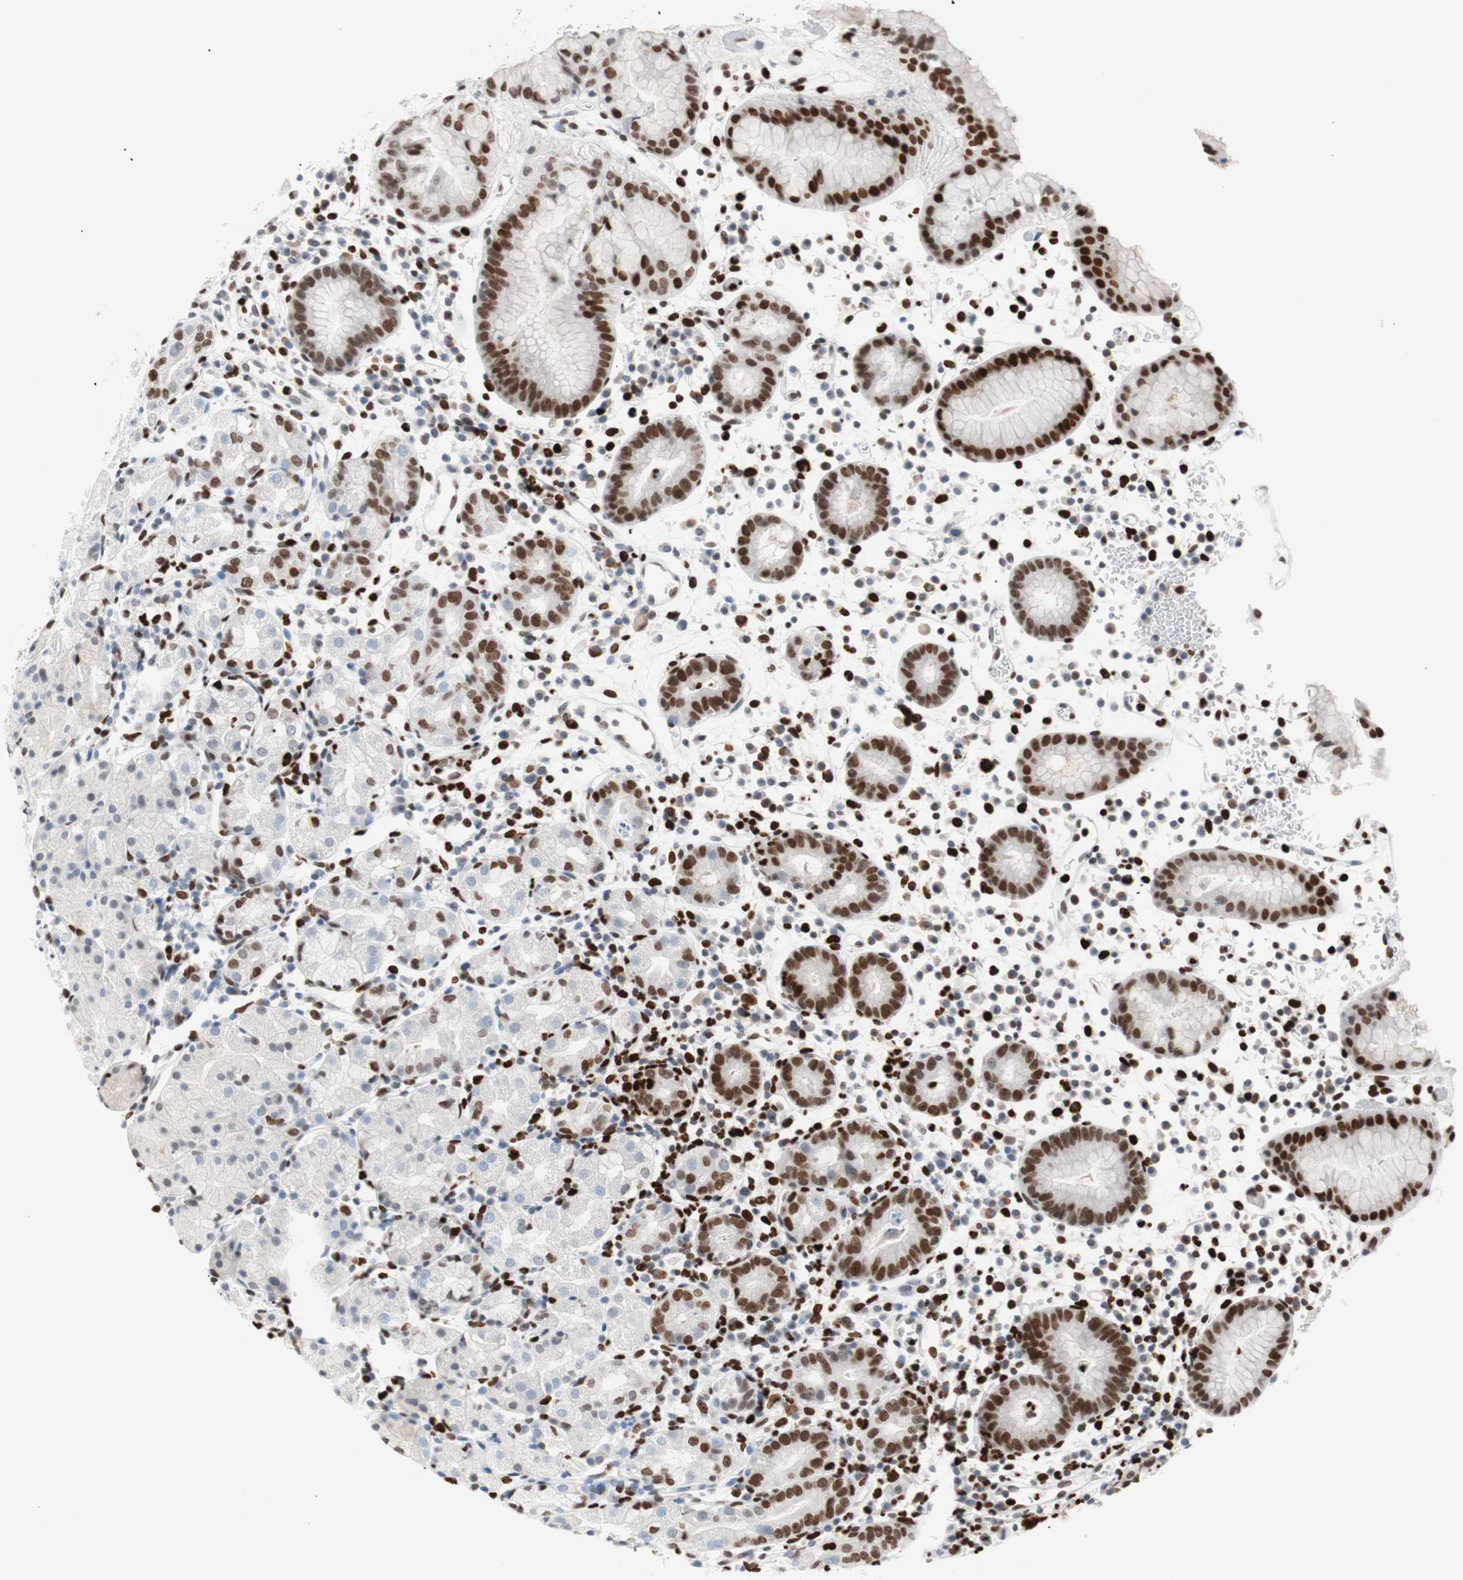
{"staining": {"intensity": "moderate", "quantity": "25%-75%", "location": "nuclear"}, "tissue": "stomach", "cell_type": "Glandular cells", "image_type": "normal", "snomed": [{"axis": "morphology", "description": "Normal tissue, NOS"}, {"axis": "topography", "description": "Stomach"}, {"axis": "topography", "description": "Stomach, lower"}], "caption": "Stomach stained for a protein shows moderate nuclear positivity in glandular cells. The staining was performed using DAB to visualize the protein expression in brown, while the nuclei were stained in blue with hematoxylin (Magnification: 20x).", "gene": "CEBPB", "patient": {"sex": "female", "age": 75}}